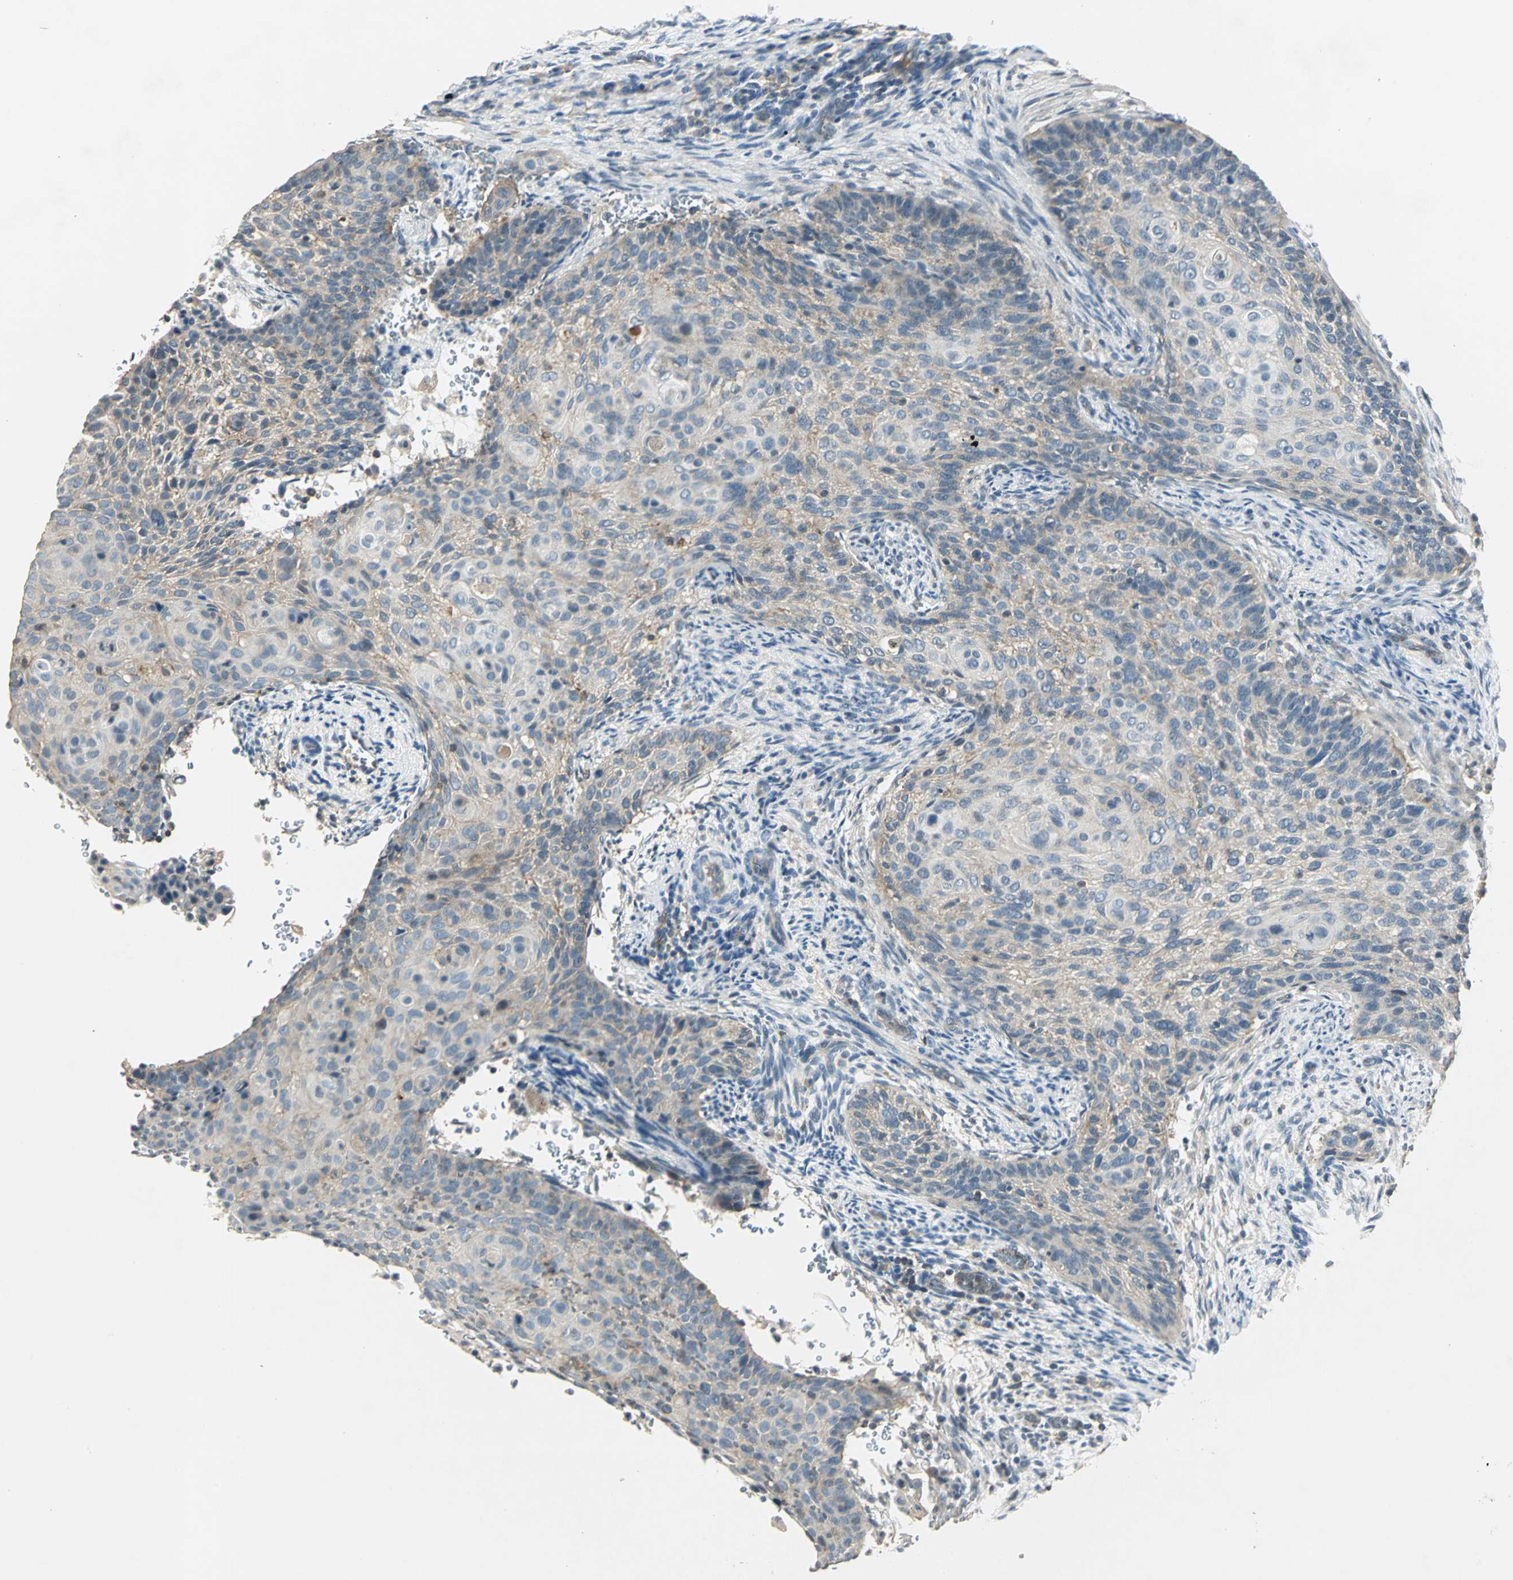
{"staining": {"intensity": "weak", "quantity": "25%-75%", "location": "cytoplasmic/membranous"}, "tissue": "cervical cancer", "cell_type": "Tumor cells", "image_type": "cancer", "snomed": [{"axis": "morphology", "description": "Squamous cell carcinoma, NOS"}, {"axis": "topography", "description": "Cervix"}], "caption": "About 25%-75% of tumor cells in cervical cancer (squamous cell carcinoma) show weak cytoplasmic/membranous protein positivity as visualized by brown immunohistochemical staining.", "gene": "RAPGEF1", "patient": {"sex": "female", "age": 33}}